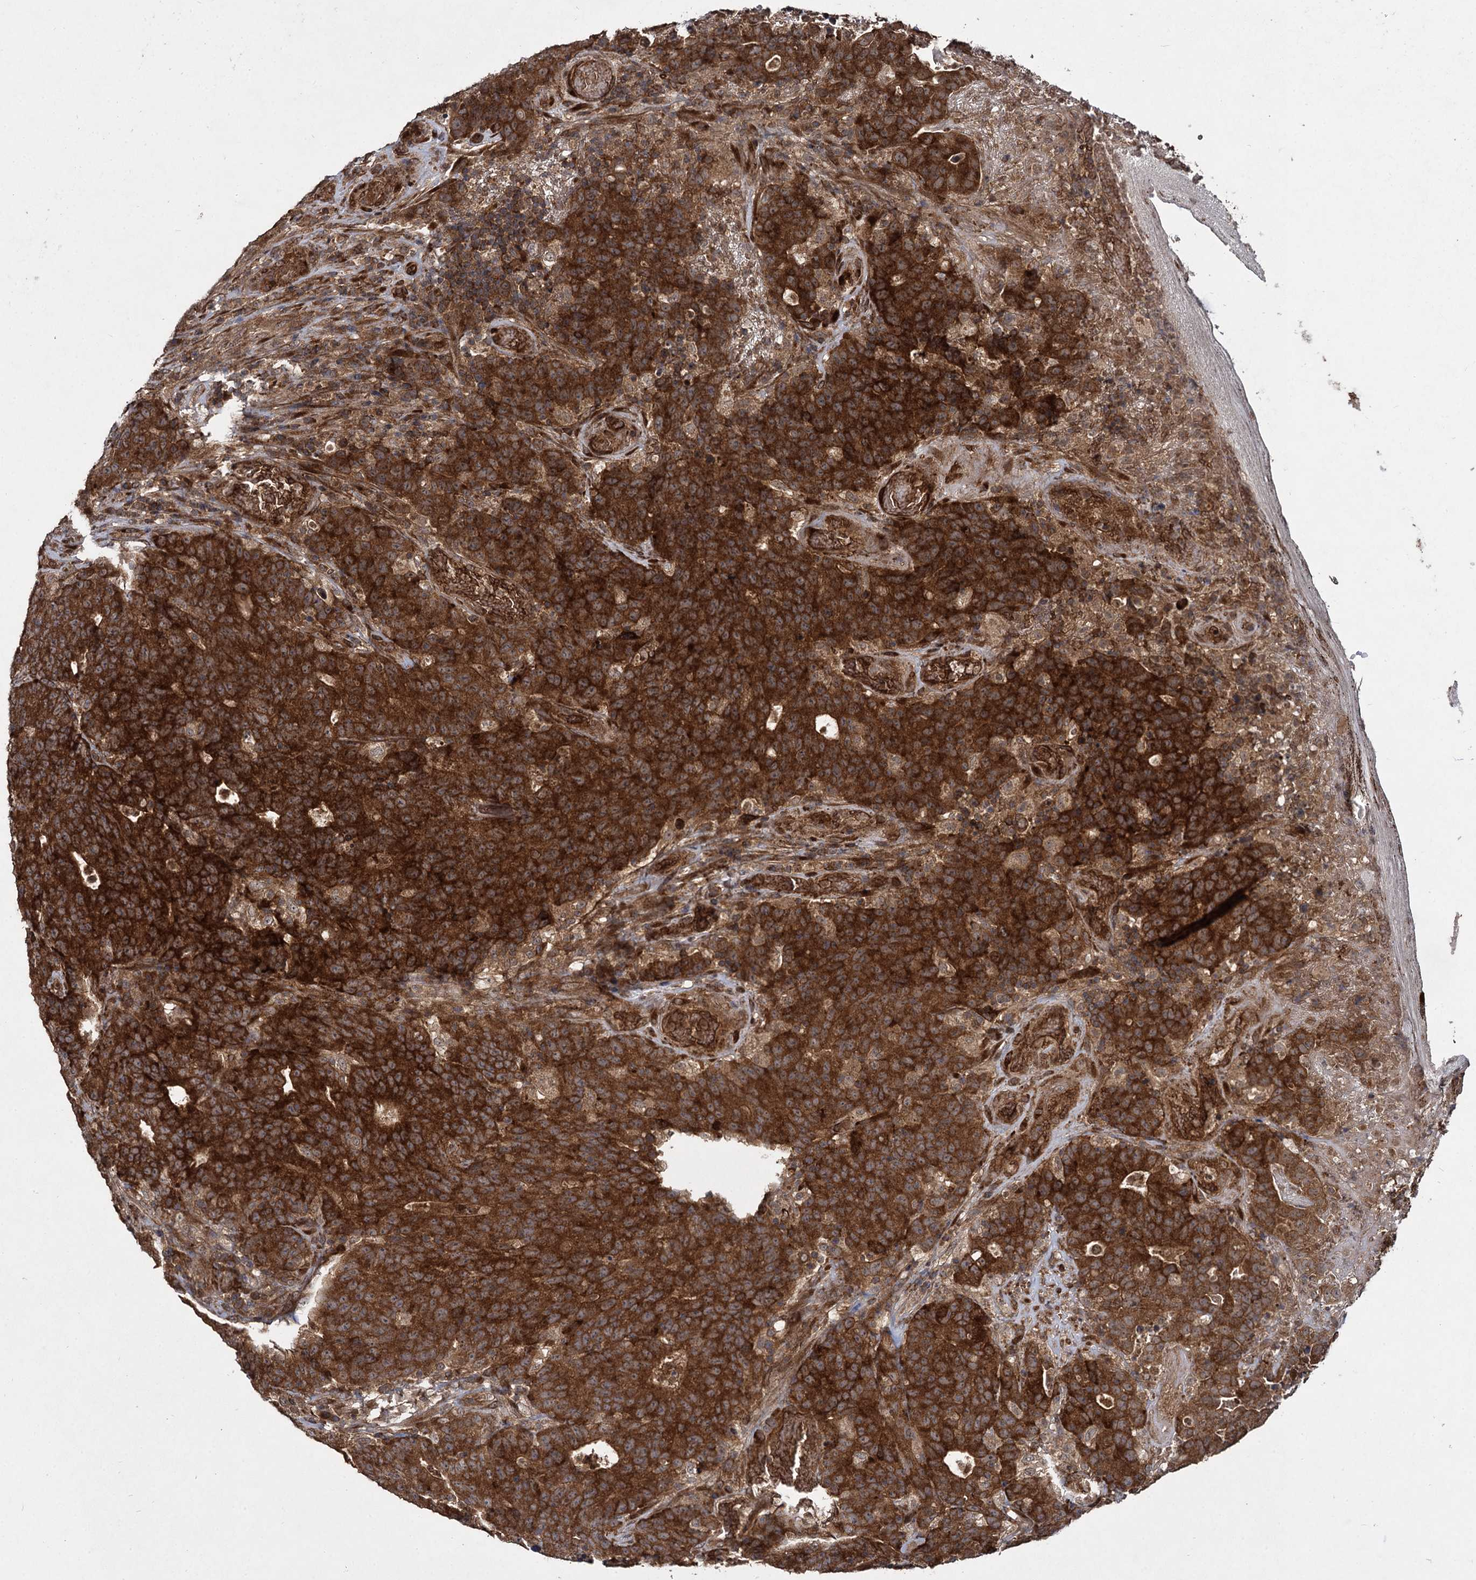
{"staining": {"intensity": "strong", "quantity": ">75%", "location": "cytoplasmic/membranous"}, "tissue": "colorectal cancer", "cell_type": "Tumor cells", "image_type": "cancer", "snomed": [{"axis": "morphology", "description": "Adenocarcinoma, NOS"}, {"axis": "topography", "description": "Colon"}], "caption": "Adenocarcinoma (colorectal) tissue exhibits strong cytoplasmic/membranous expression in approximately >75% of tumor cells, visualized by immunohistochemistry. Immunohistochemistry (ihc) stains the protein in brown and the nuclei are stained blue.", "gene": "DCP1B", "patient": {"sex": "female", "age": 75}}